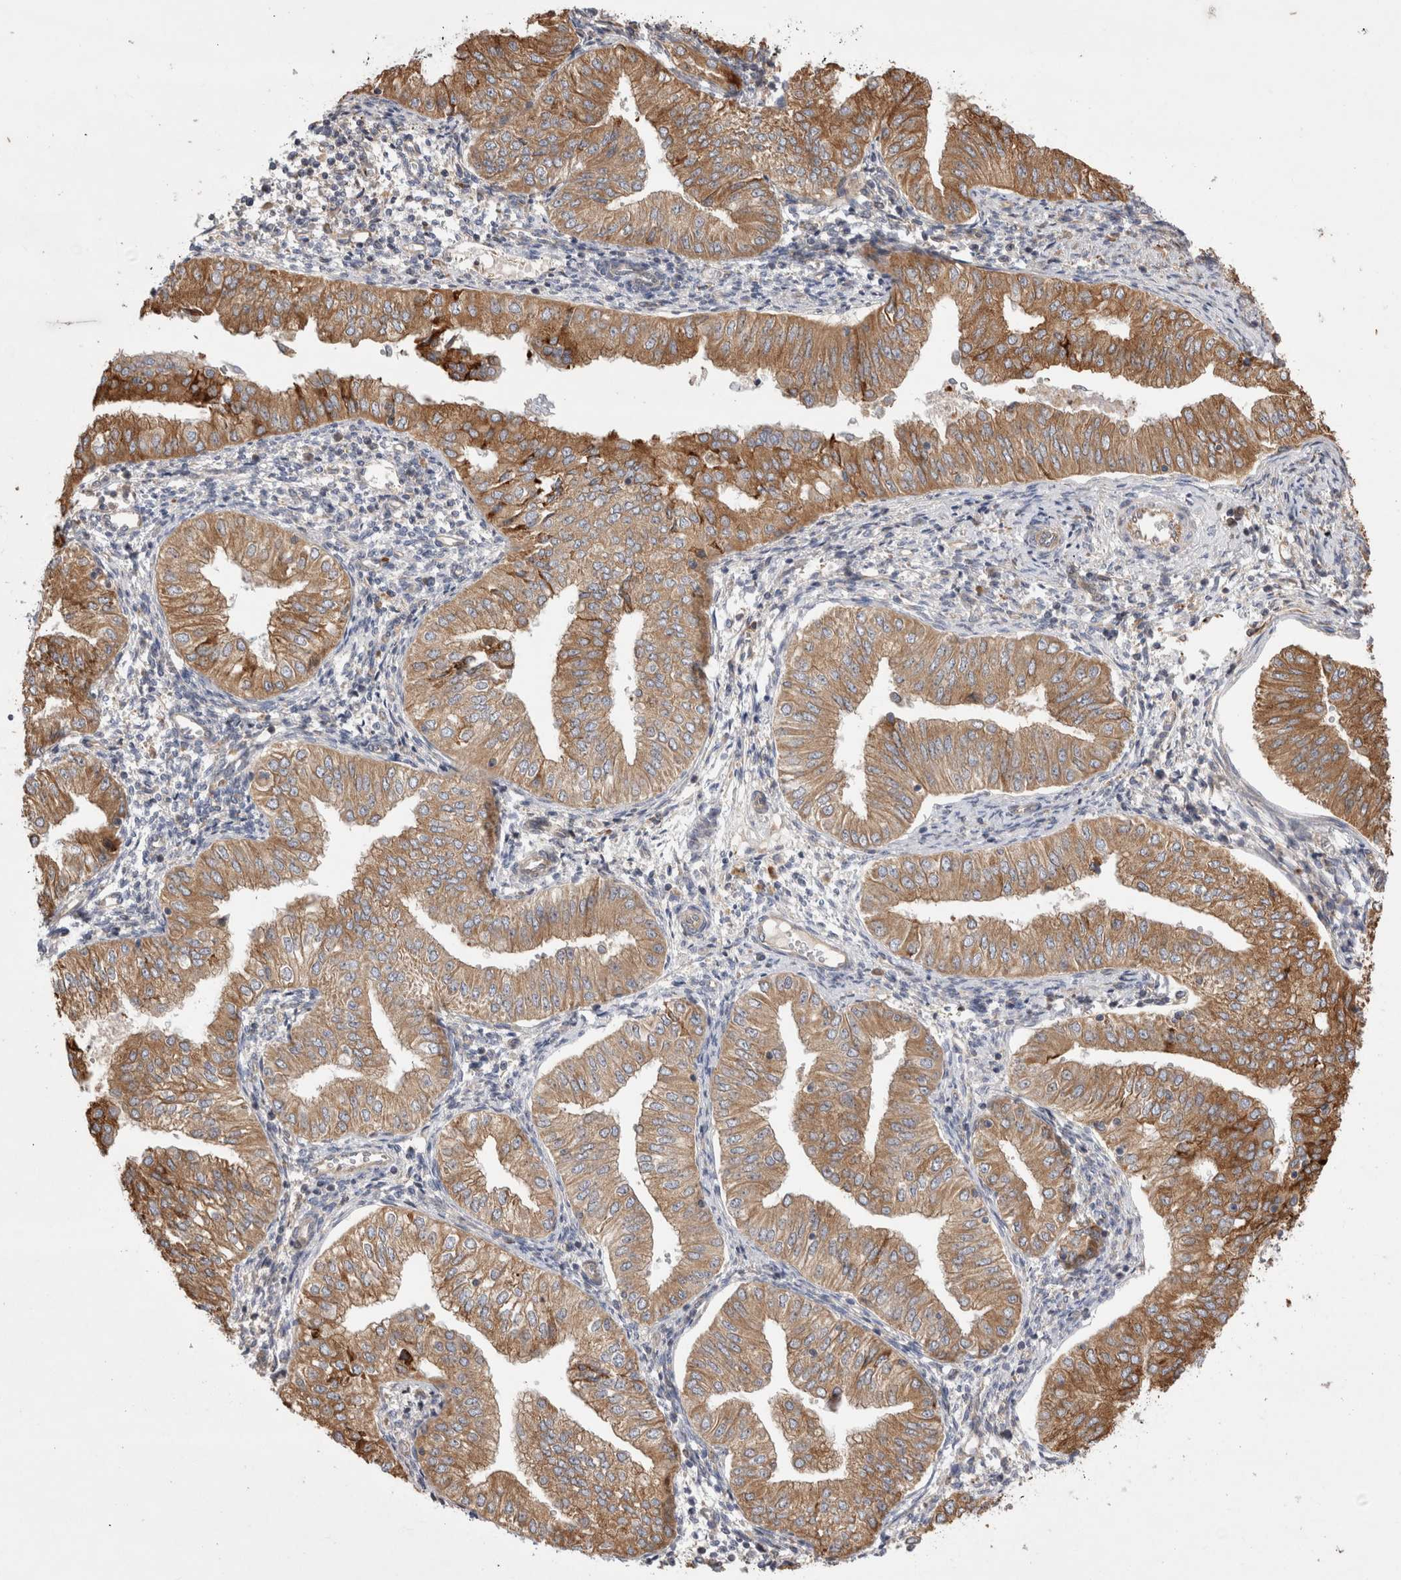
{"staining": {"intensity": "moderate", "quantity": ">75%", "location": "cytoplasmic/membranous"}, "tissue": "endometrial cancer", "cell_type": "Tumor cells", "image_type": "cancer", "snomed": [{"axis": "morphology", "description": "Normal tissue, NOS"}, {"axis": "morphology", "description": "Adenocarcinoma, NOS"}, {"axis": "topography", "description": "Endometrium"}], "caption": "IHC (DAB (3,3'-diaminobenzidine)) staining of endometrial adenocarcinoma displays moderate cytoplasmic/membranous protein positivity in approximately >75% of tumor cells. Using DAB (3,3'-diaminobenzidine) (brown) and hematoxylin (blue) stains, captured at high magnification using brightfield microscopy.", "gene": "PDCD10", "patient": {"sex": "female", "age": 53}}